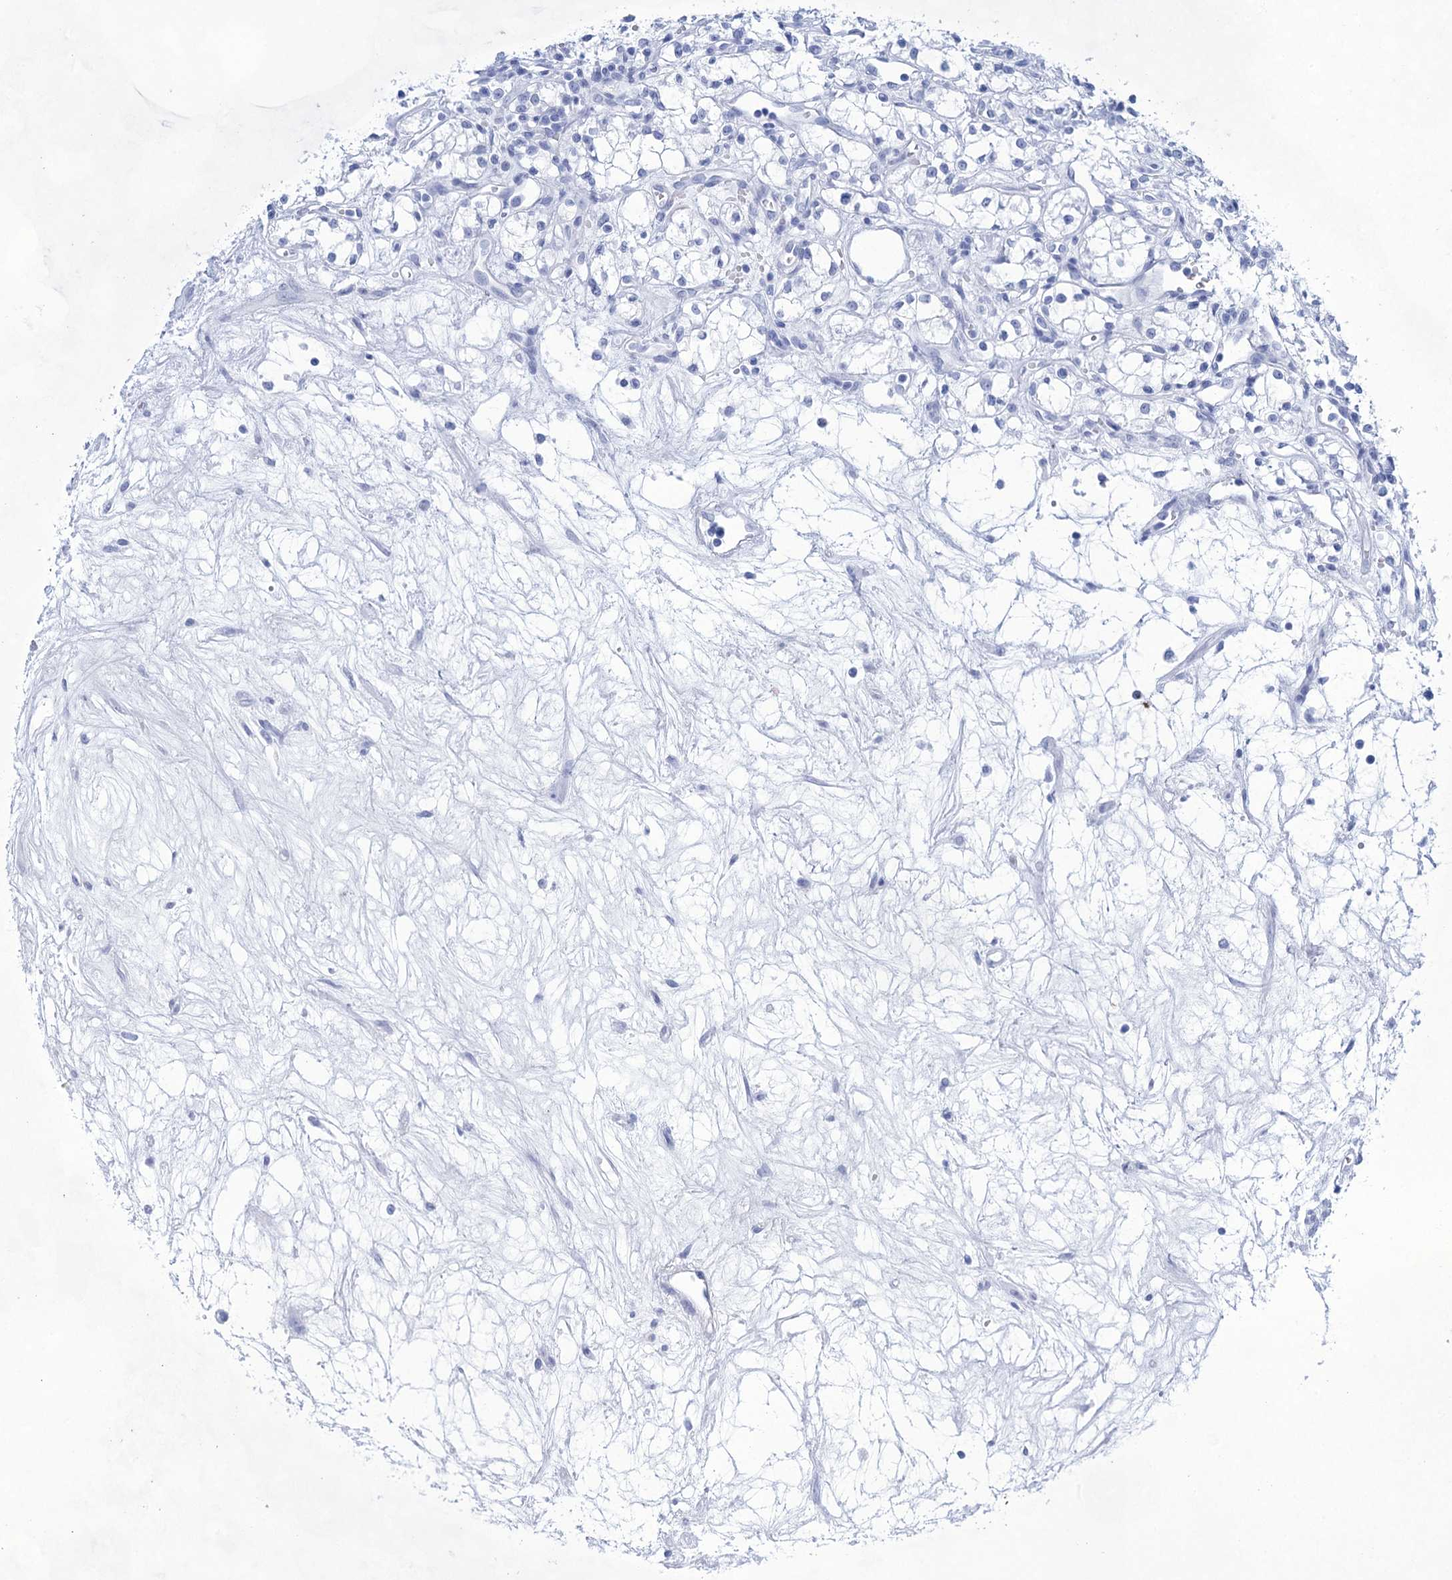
{"staining": {"intensity": "negative", "quantity": "none", "location": "none"}, "tissue": "renal cancer", "cell_type": "Tumor cells", "image_type": "cancer", "snomed": [{"axis": "morphology", "description": "Adenocarcinoma, NOS"}, {"axis": "topography", "description": "Kidney"}], "caption": "DAB immunohistochemical staining of human renal cancer (adenocarcinoma) displays no significant positivity in tumor cells.", "gene": "LALBA", "patient": {"sex": "male", "age": 59}}